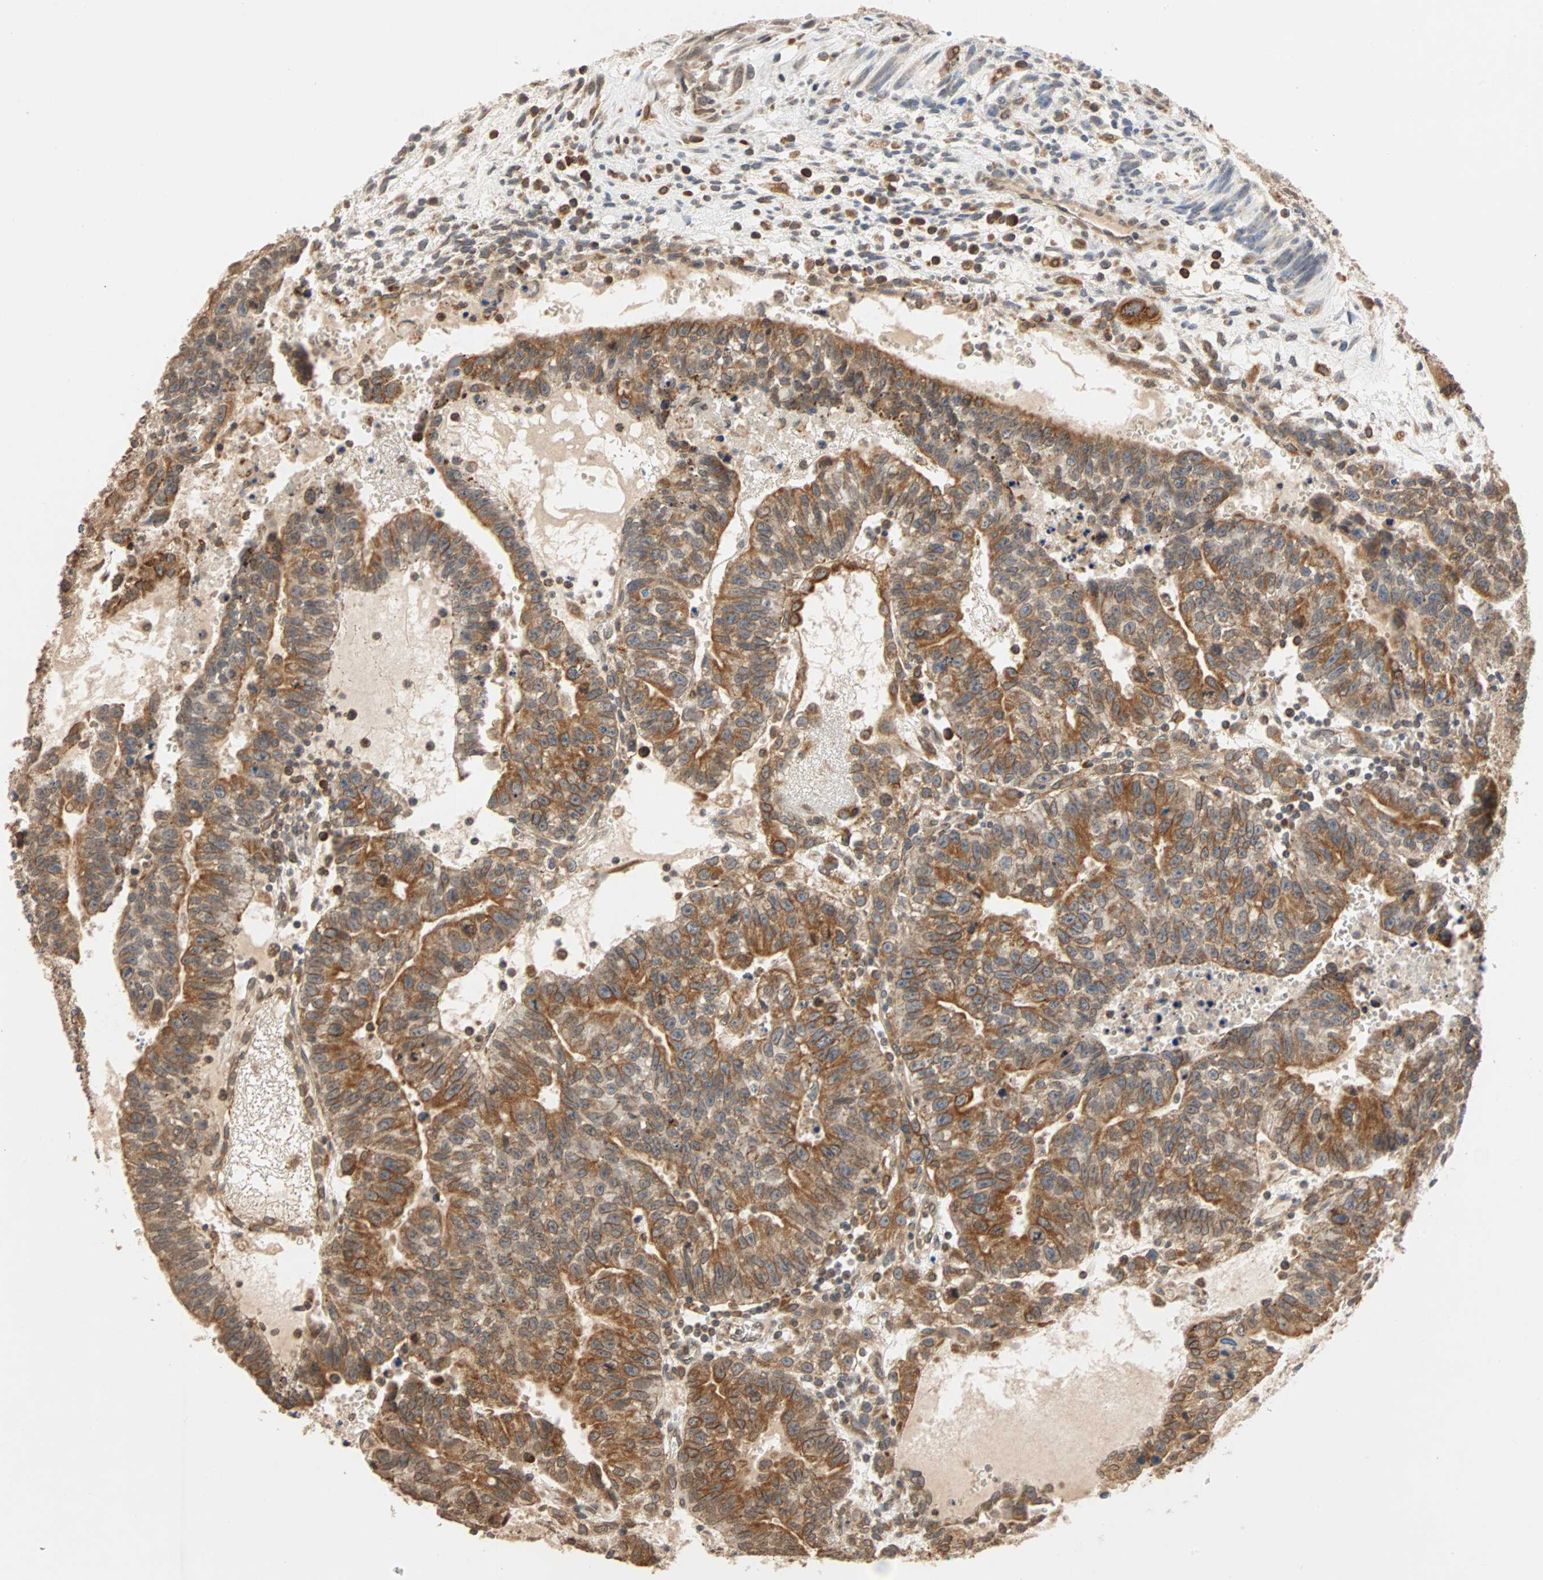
{"staining": {"intensity": "moderate", "quantity": ">75%", "location": "cytoplasmic/membranous"}, "tissue": "testis cancer", "cell_type": "Tumor cells", "image_type": "cancer", "snomed": [{"axis": "morphology", "description": "Seminoma, NOS"}, {"axis": "morphology", "description": "Carcinoma, Embryonal, NOS"}, {"axis": "topography", "description": "Testis"}], "caption": "A histopathology image showing moderate cytoplasmic/membranous positivity in approximately >75% of tumor cells in embryonal carcinoma (testis), as visualized by brown immunohistochemical staining.", "gene": "AUP1", "patient": {"sex": "male", "age": 52}}